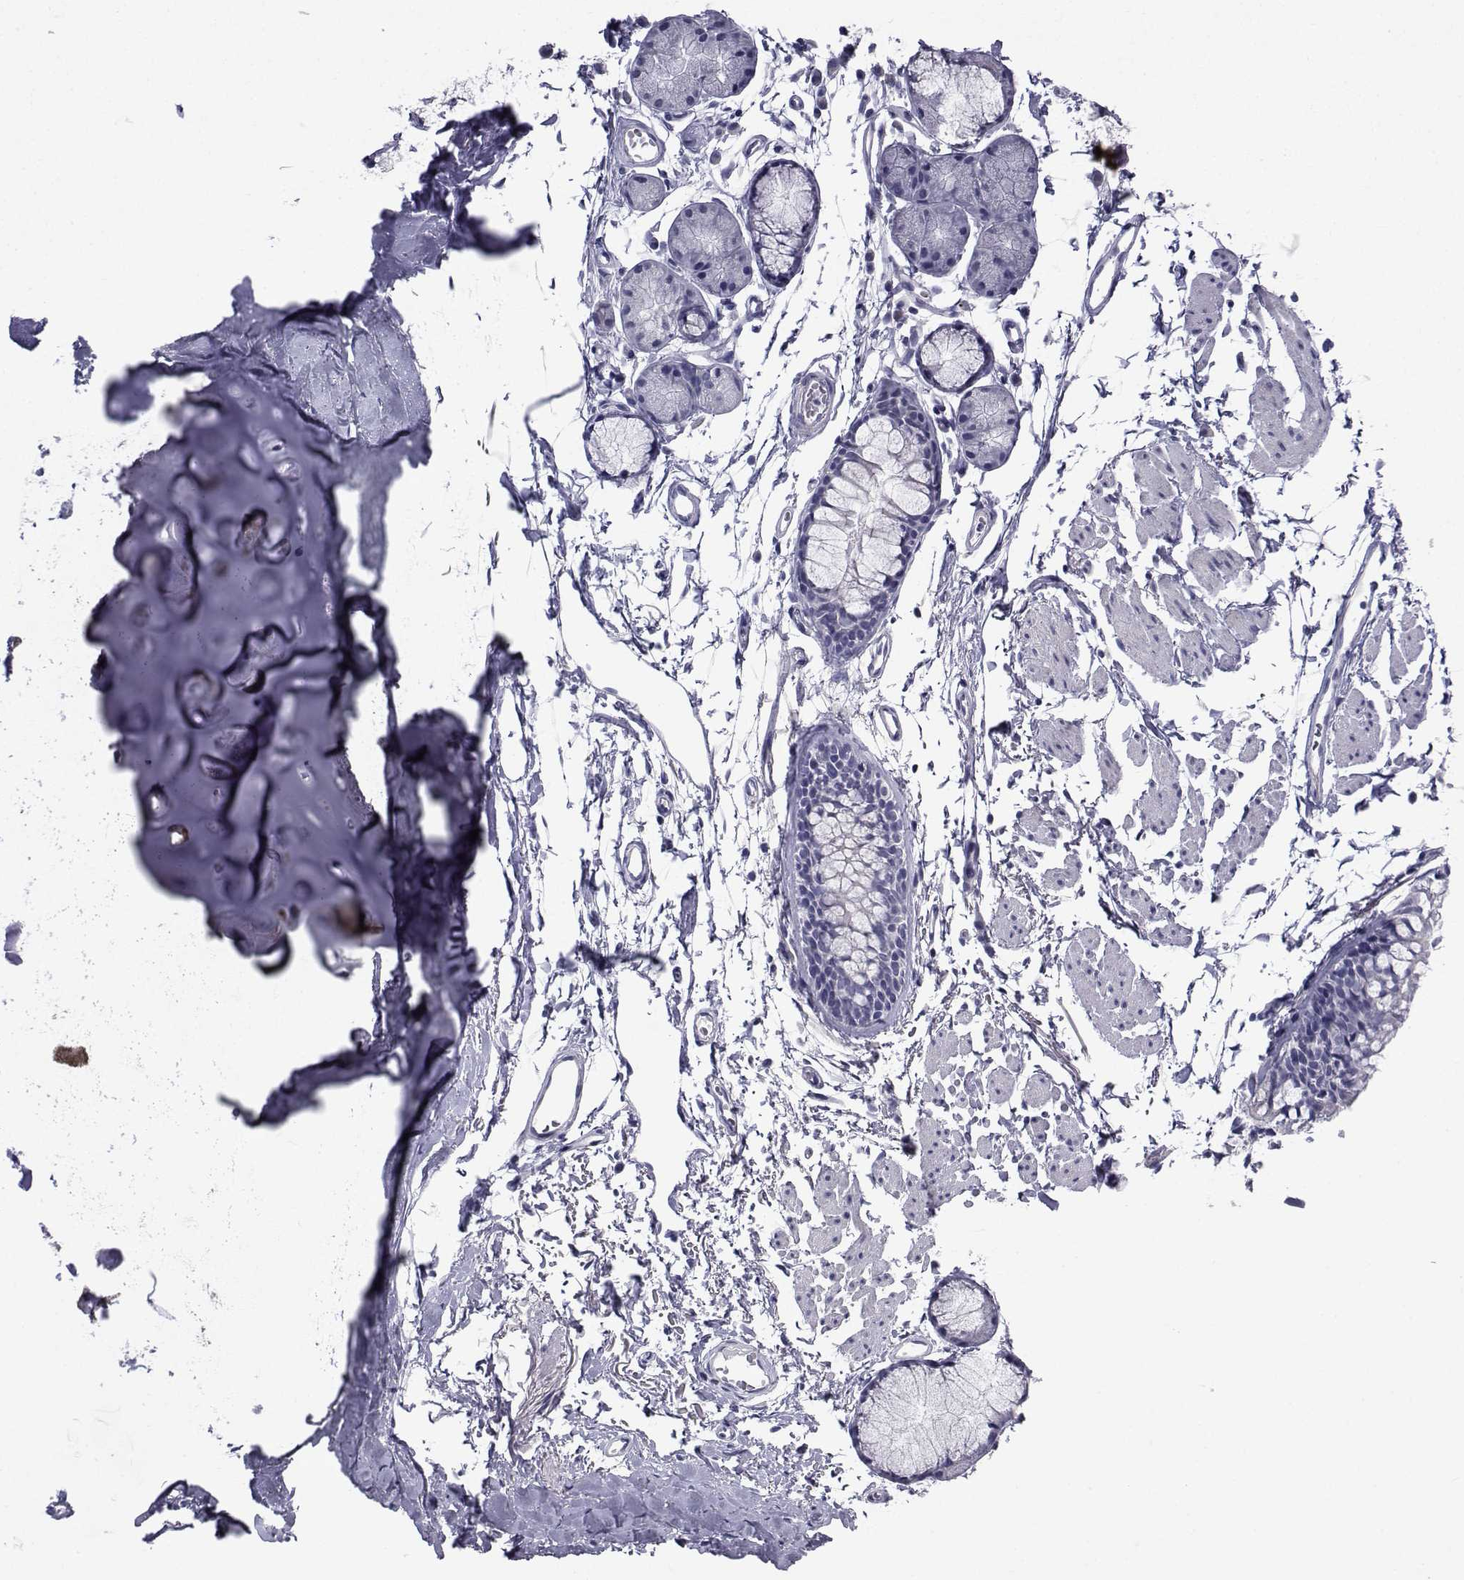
{"staining": {"intensity": "negative", "quantity": "none", "location": "none"}, "tissue": "adipose tissue", "cell_type": "Adipocytes", "image_type": "normal", "snomed": [{"axis": "morphology", "description": "Normal tissue, NOS"}, {"axis": "topography", "description": "Cartilage tissue"}, {"axis": "topography", "description": "Bronchus"}], "caption": "DAB immunohistochemical staining of normal adipose tissue demonstrates no significant positivity in adipocytes. (IHC, brightfield microscopy, high magnification).", "gene": "CHRNA1", "patient": {"sex": "female", "age": 79}}